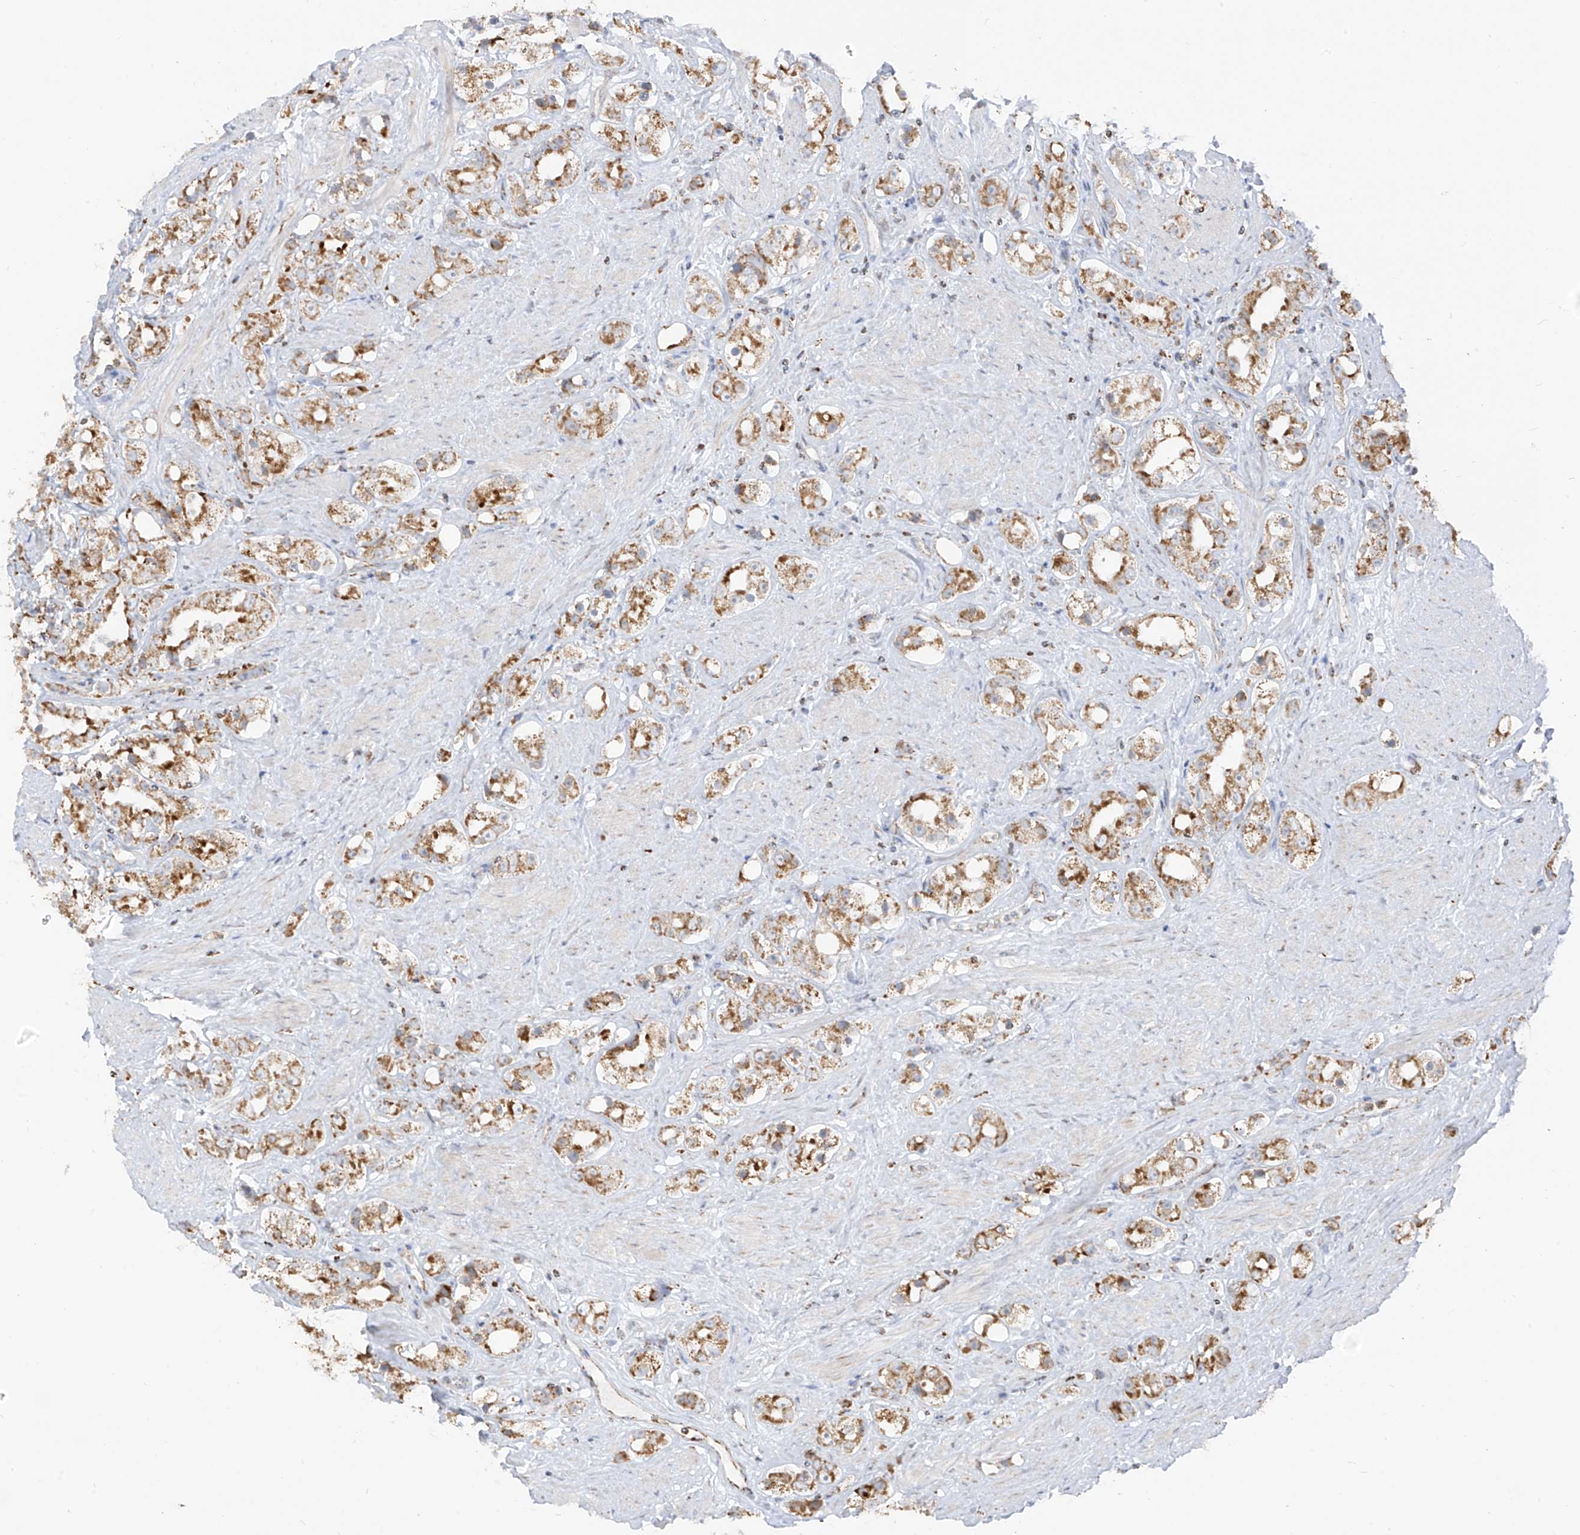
{"staining": {"intensity": "moderate", "quantity": ">75%", "location": "cytoplasmic/membranous"}, "tissue": "prostate cancer", "cell_type": "Tumor cells", "image_type": "cancer", "snomed": [{"axis": "morphology", "description": "Adenocarcinoma, NOS"}, {"axis": "topography", "description": "Prostate"}], "caption": "Brown immunohistochemical staining in human adenocarcinoma (prostate) displays moderate cytoplasmic/membranous staining in approximately >75% of tumor cells.", "gene": "ETHE1", "patient": {"sex": "male", "age": 79}}